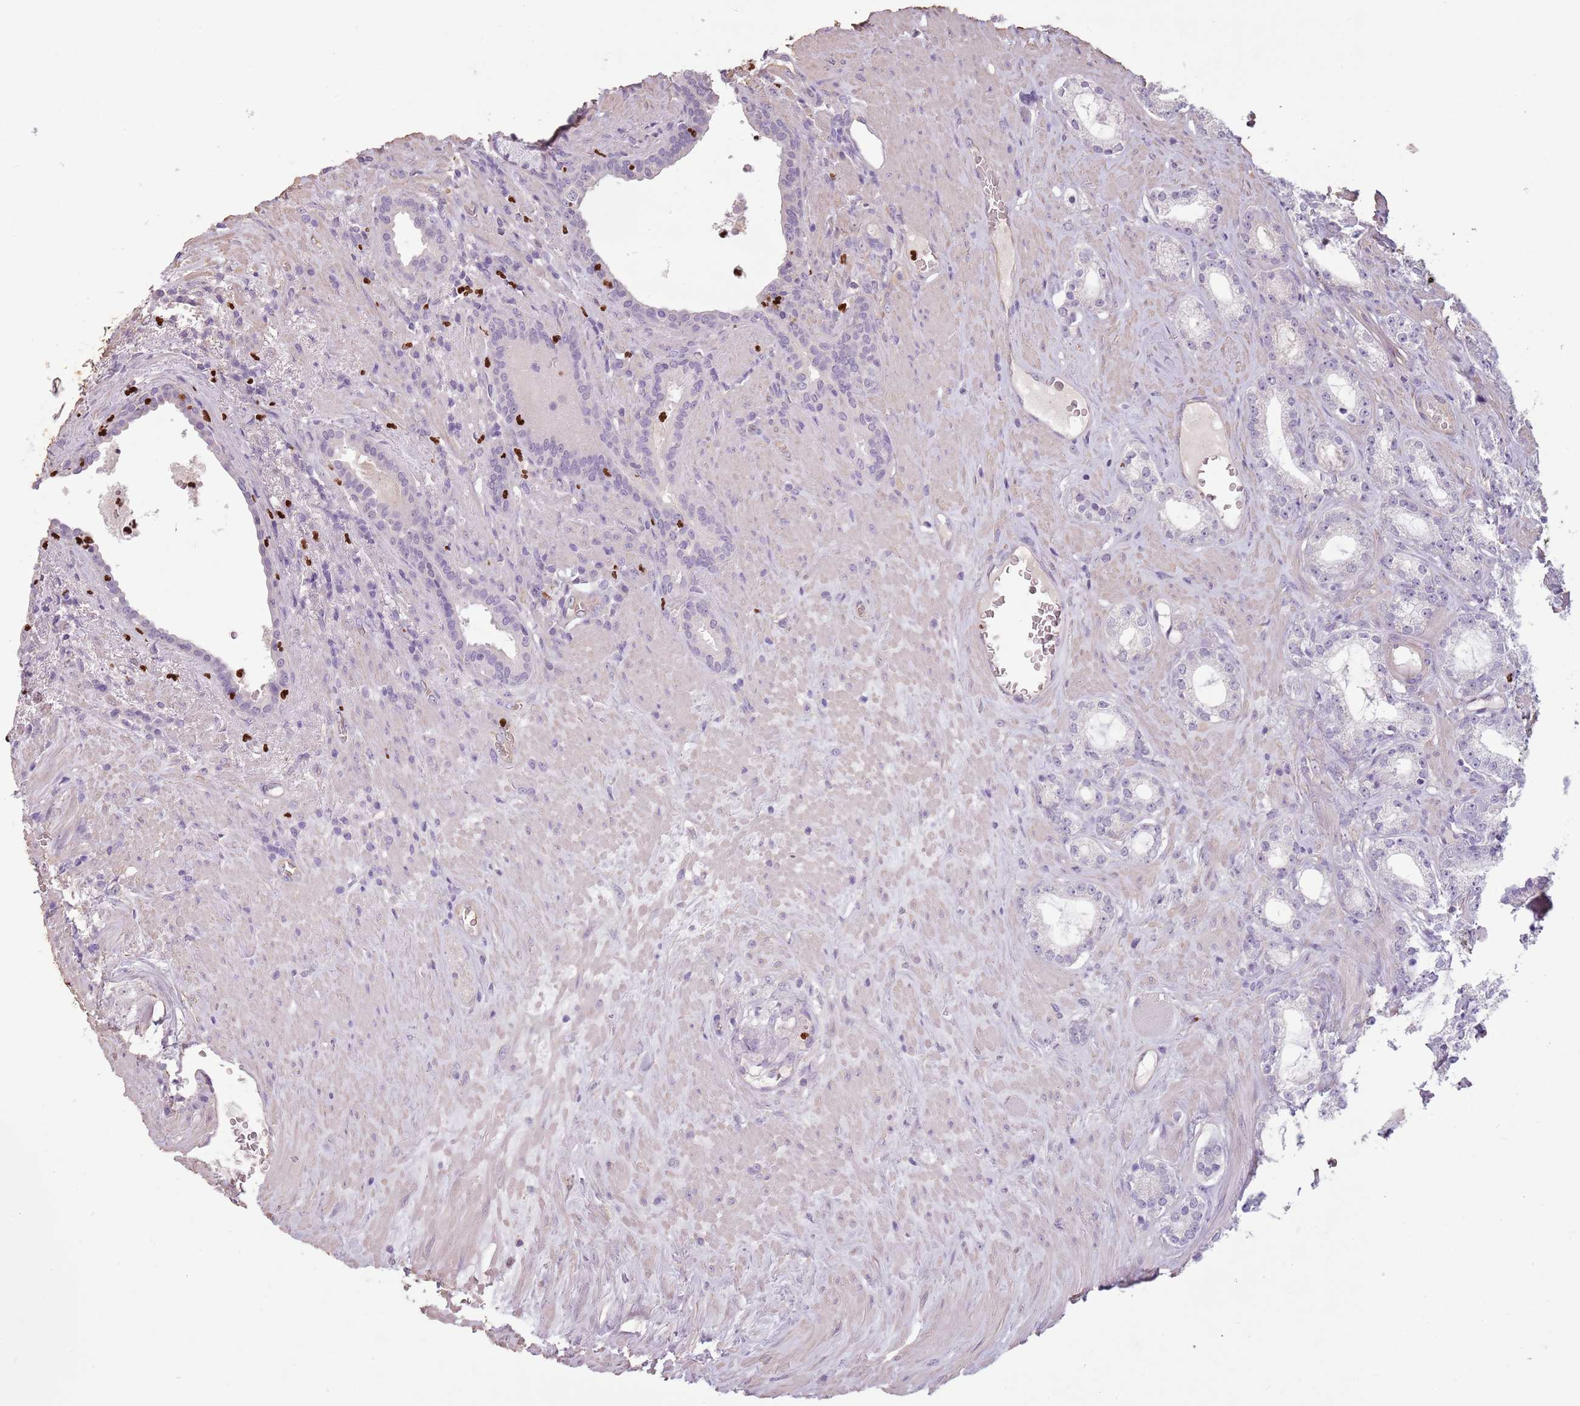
{"staining": {"intensity": "negative", "quantity": "none", "location": "none"}, "tissue": "prostate cancer", "cell_type": "Tumor cells", "image_type": "cancer", "snomed": [{"axis": "morphology", "description": "Adenocarcinoma, Low grade"}, {"axis": "topography", "description": "Prostate"}], "caption": "Immunohistochemistry histopathology image of neoplastic tissue: prostate cancer (low-grade adenocarcinoma) stained with DAB shows no significant protein expression in tumor cells.", "gene": "CELF6", "patient": {"sex": "male", "age": 71}}